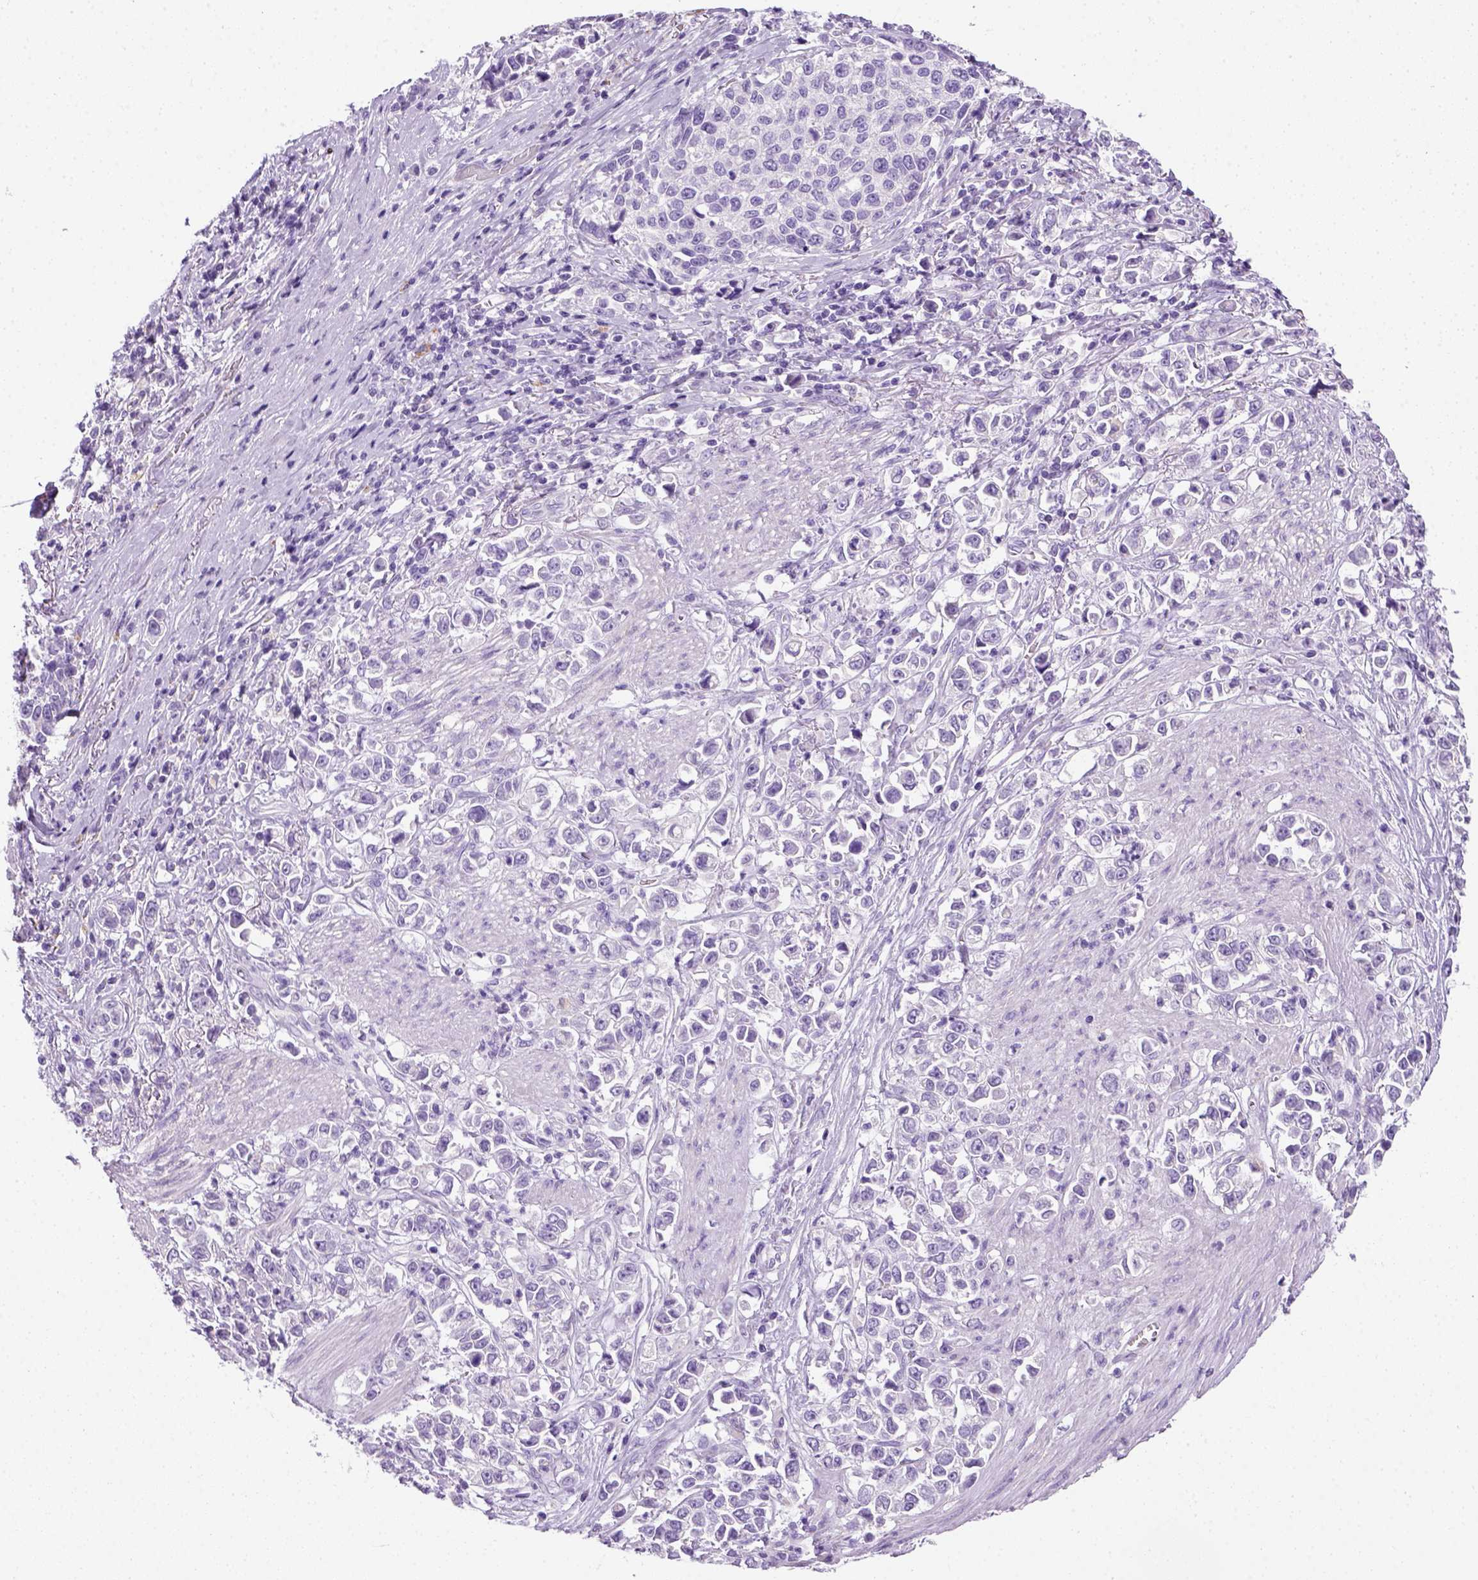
{"staining": {"intensity": "negative", "quantity": "none", "location": "none"}, "tissue": "stomach cancer", "cell_type": "Tumor cells", "image_type": "cancer", "snomed": [{"axis": "morphology", "description": "Adenocarcinoma, NOS"}, {"axis": "topography", "description": "Stomach"}], "caption": "Immunohistochemistry (IHC) of human stomach adenocarcinoma demonstrates no expression in tumor cells.", "gene": "KRT71", "patient": {"sex": "male", "age": 93}}